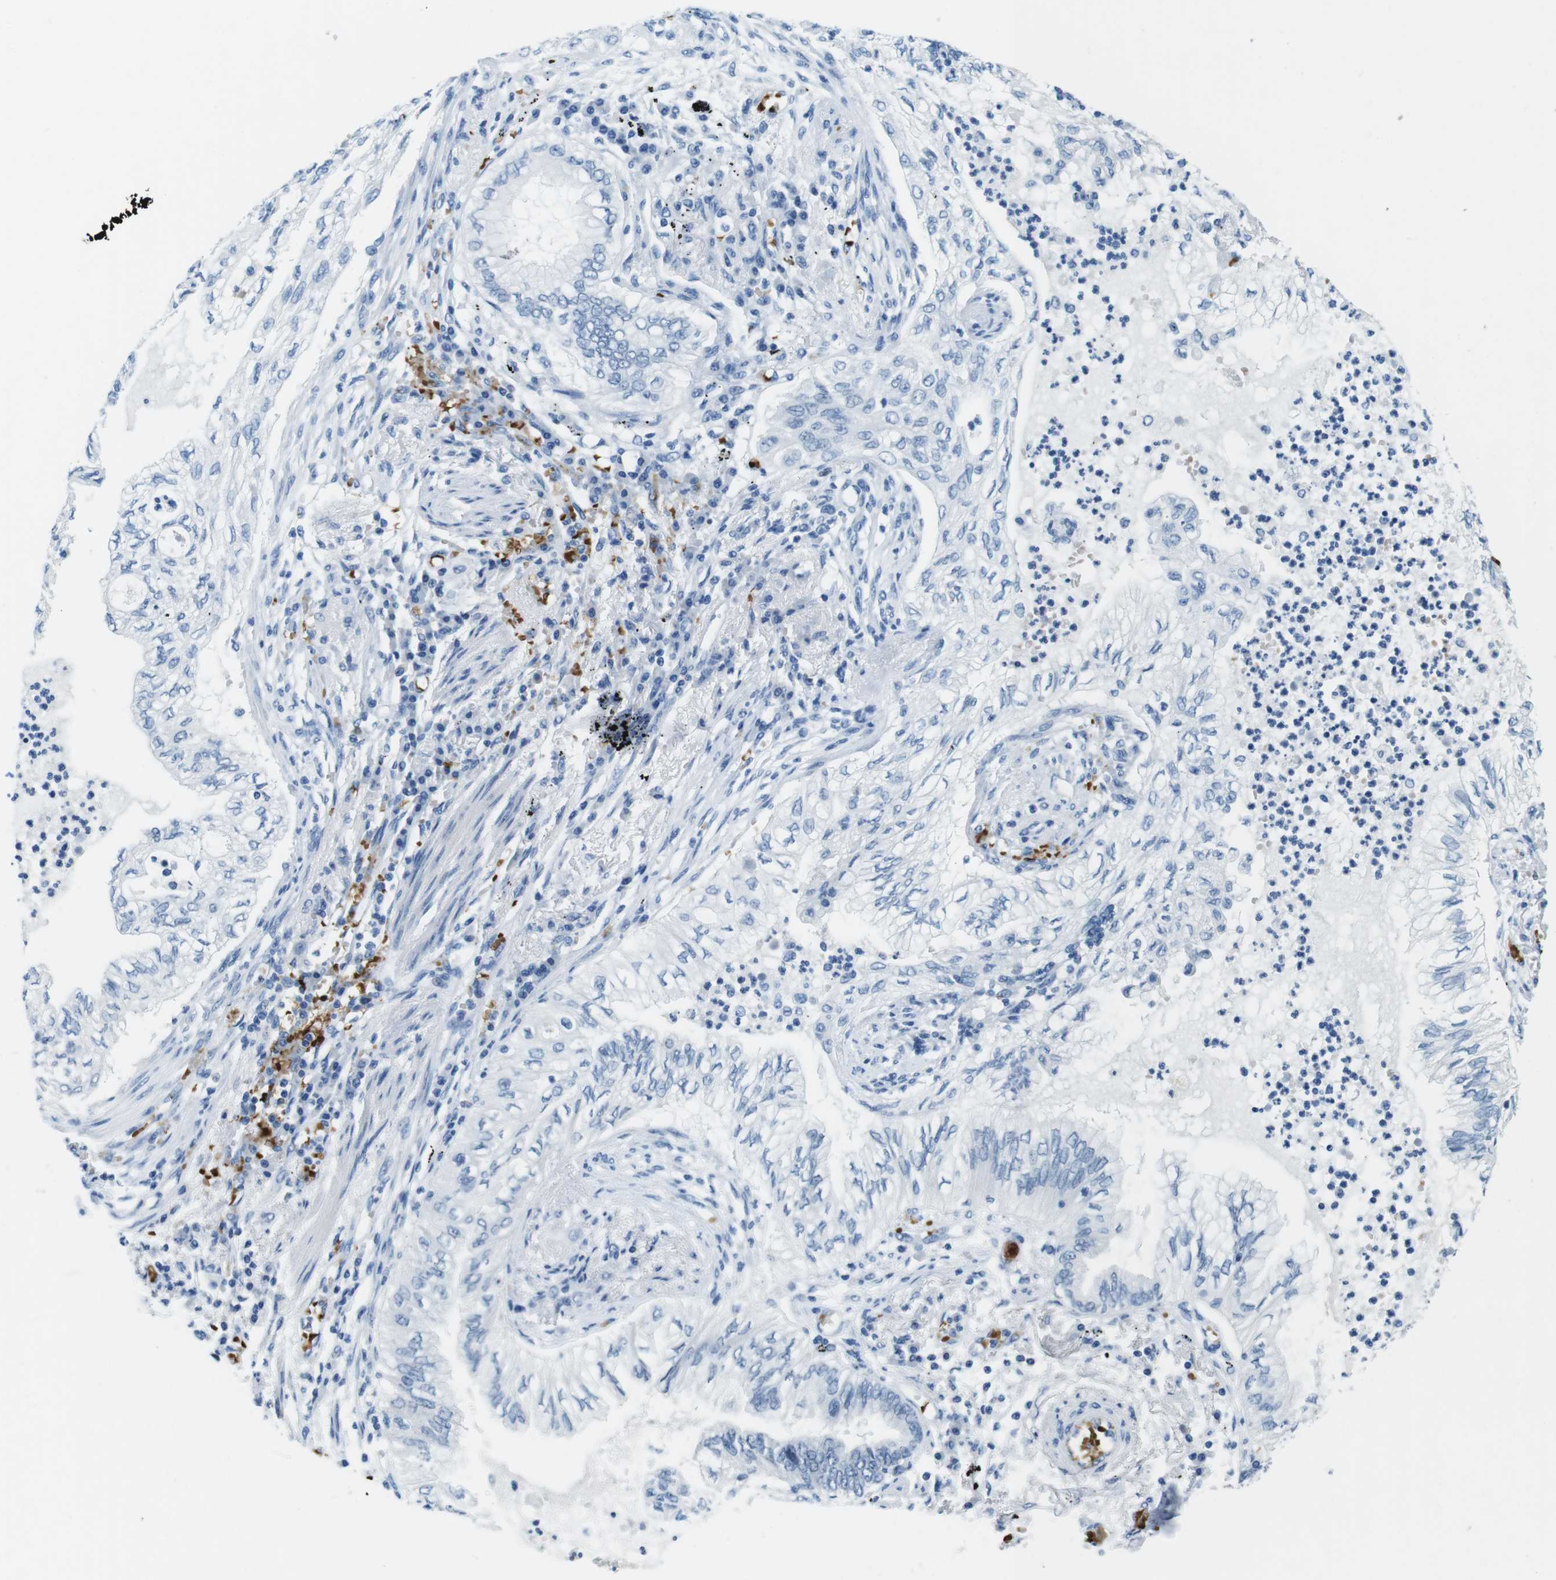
{"staining": {"intensity": "negative", "quantity": "none", "location": "none"}, "tissue": "lung cancer", "cell_type": "Tumor cells", "image_type": "cancer", "snomed": [{"axis": "morphology", "description": "Normal tissue, NOS"}, {"axis": "morphology", "description": "Adenocarcinoma, NOS"}, {"axis": "topography", "description": "Bronchus"}, {"axis": "topography", "description": "Lung"}], "caption": "Tumor cells are negative for protein expression in human lung cancer (adenocarcinoma).", "gene": "TFAP2C", "patient": {"sex": "female", "age": 70}}